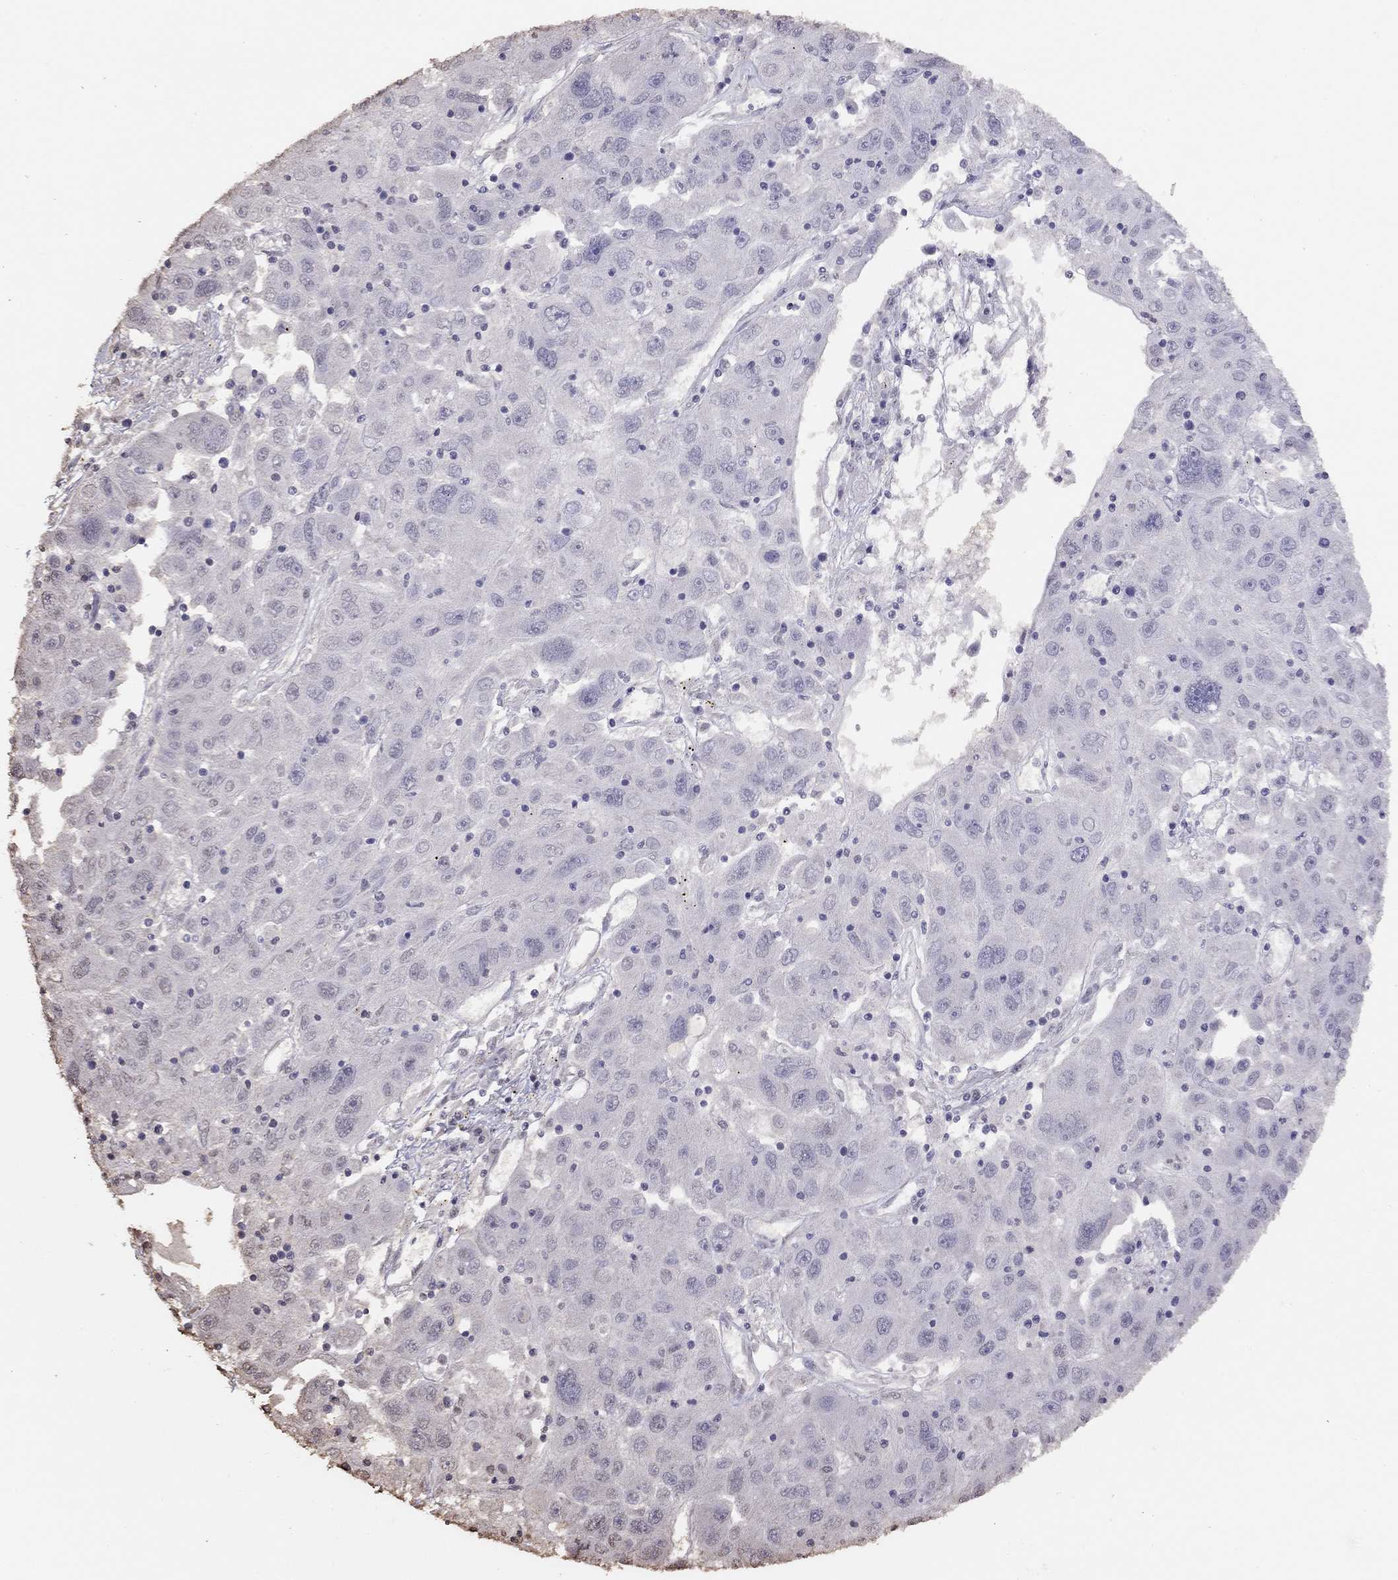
{"staining": {"intensity": "negative", "quantity": "none", "location": "none"}, "tissue": "stomach cancer", "cell_type": "Tumor cells", "image_type": "cancer", "snomed": [{"axis": "morphology", "description": "Adenocarcinoma, NOS"}, {"axis": "topography", "description": "Stomach"}], "caption": "Immunohistochemistry photomicrograph of human stomach cancer (adenocarcinoma) stained for a protein (brown), which exhibits no expression in tumor cells.", "gene": "SUN3", "patient": {"sex": "male", "age": 56}}